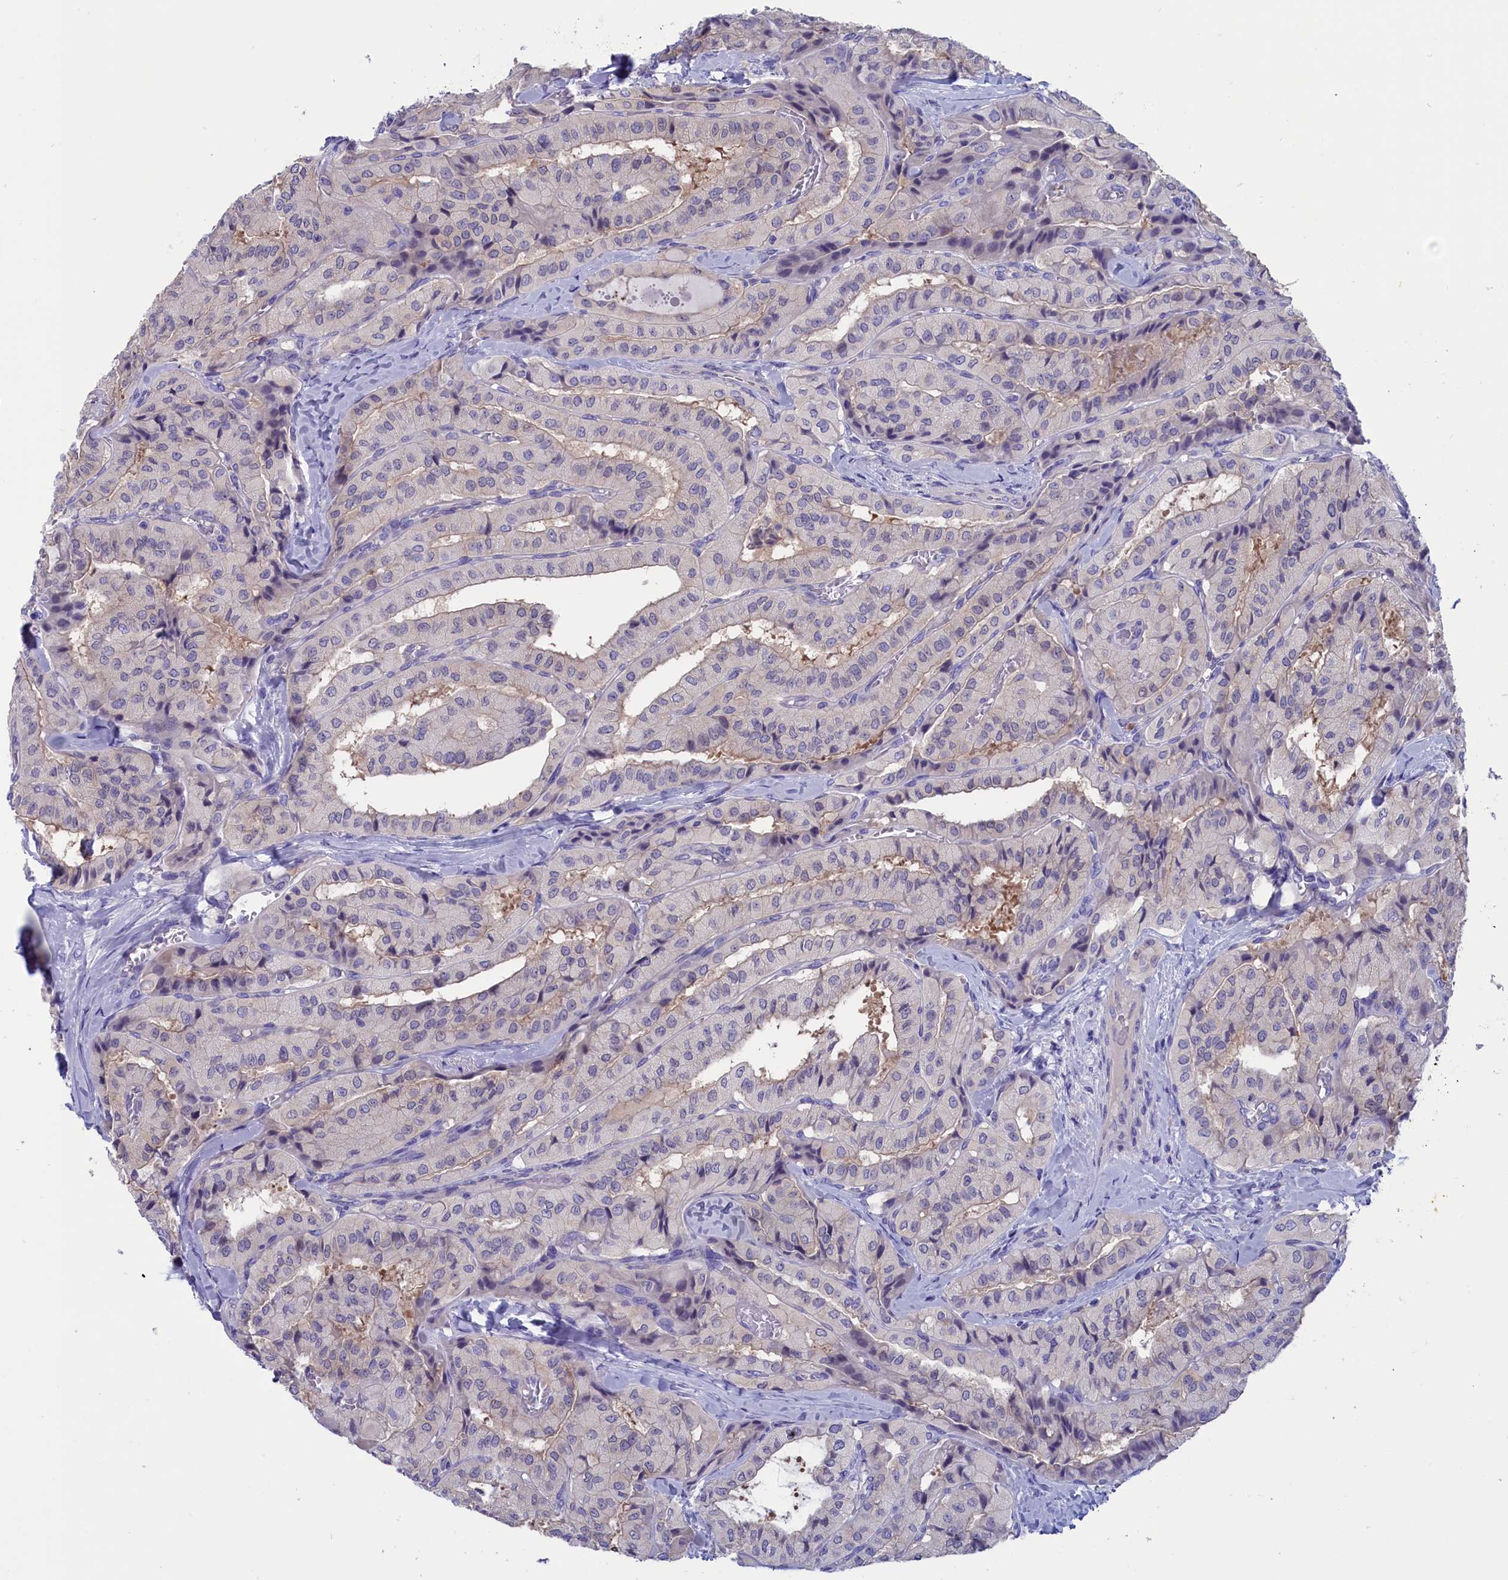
{"staining": {"intensity": "negative", "quantity": "none", "location": "none"}, "tissue": "thyroid cancer", "cell_type": "Tumor cells", "image_type": "cancer", "snomed": [{"axis": "morphology", "description": "Normal tissue, NOS"}, {"axis": "morphology", "description": "Papillary adenocarcinoma, NOS"}, {"axis": "topography", "description": "Thyroid gland"}], "caption": "Tumor cells are negative for brown protein staining in thyroid cancer. (Stains: DAB (3,3'-diaminobenzidine) IHC with hematoxylin counter stain, Microscopy: brightfield microscopy at high magnification).", "gene": "VPS35L", "patient": {"sex": "female", "age": 59}}